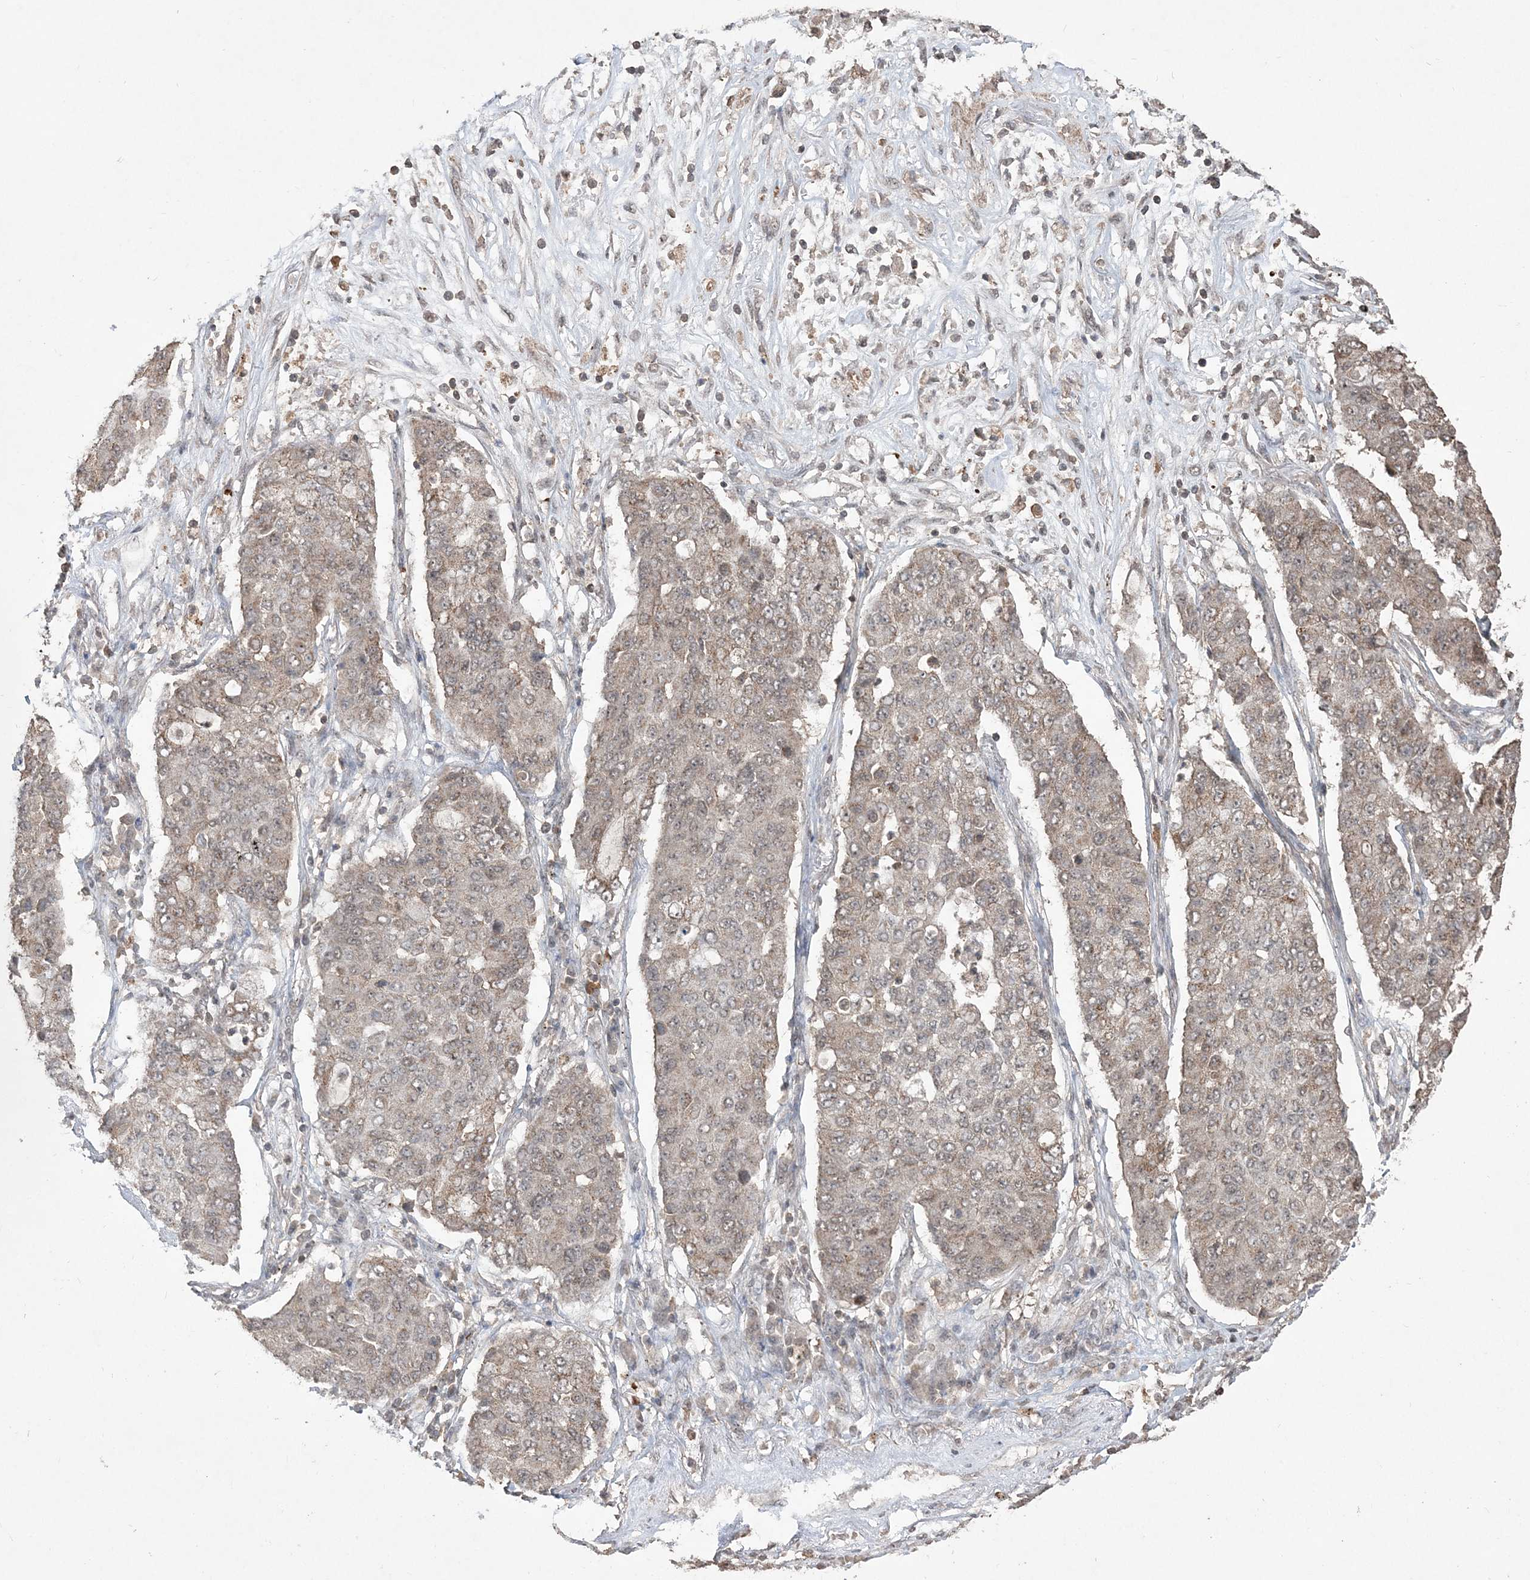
{"staining": {"intensity": "weak", "quantity": "<25%", "location": "cytoplasmic/membranous"}, "tissue": "lung cancer", "cell_type": "Tumor cells", "image_type": "cancer", "snomed": [{"axis": "morphology", "description": "Squamous cell carcinoma, NOS"}, {"axis": "topography", "description": "Lung"}], "caption": "Immunohistochemical staining of squamous cell carcinoma (lung) reveals no significant staining in tumor cells. Nuclei are stained in blue.", "gene": "EHHADH", "patient": {"sex": "male", "age": 74}}